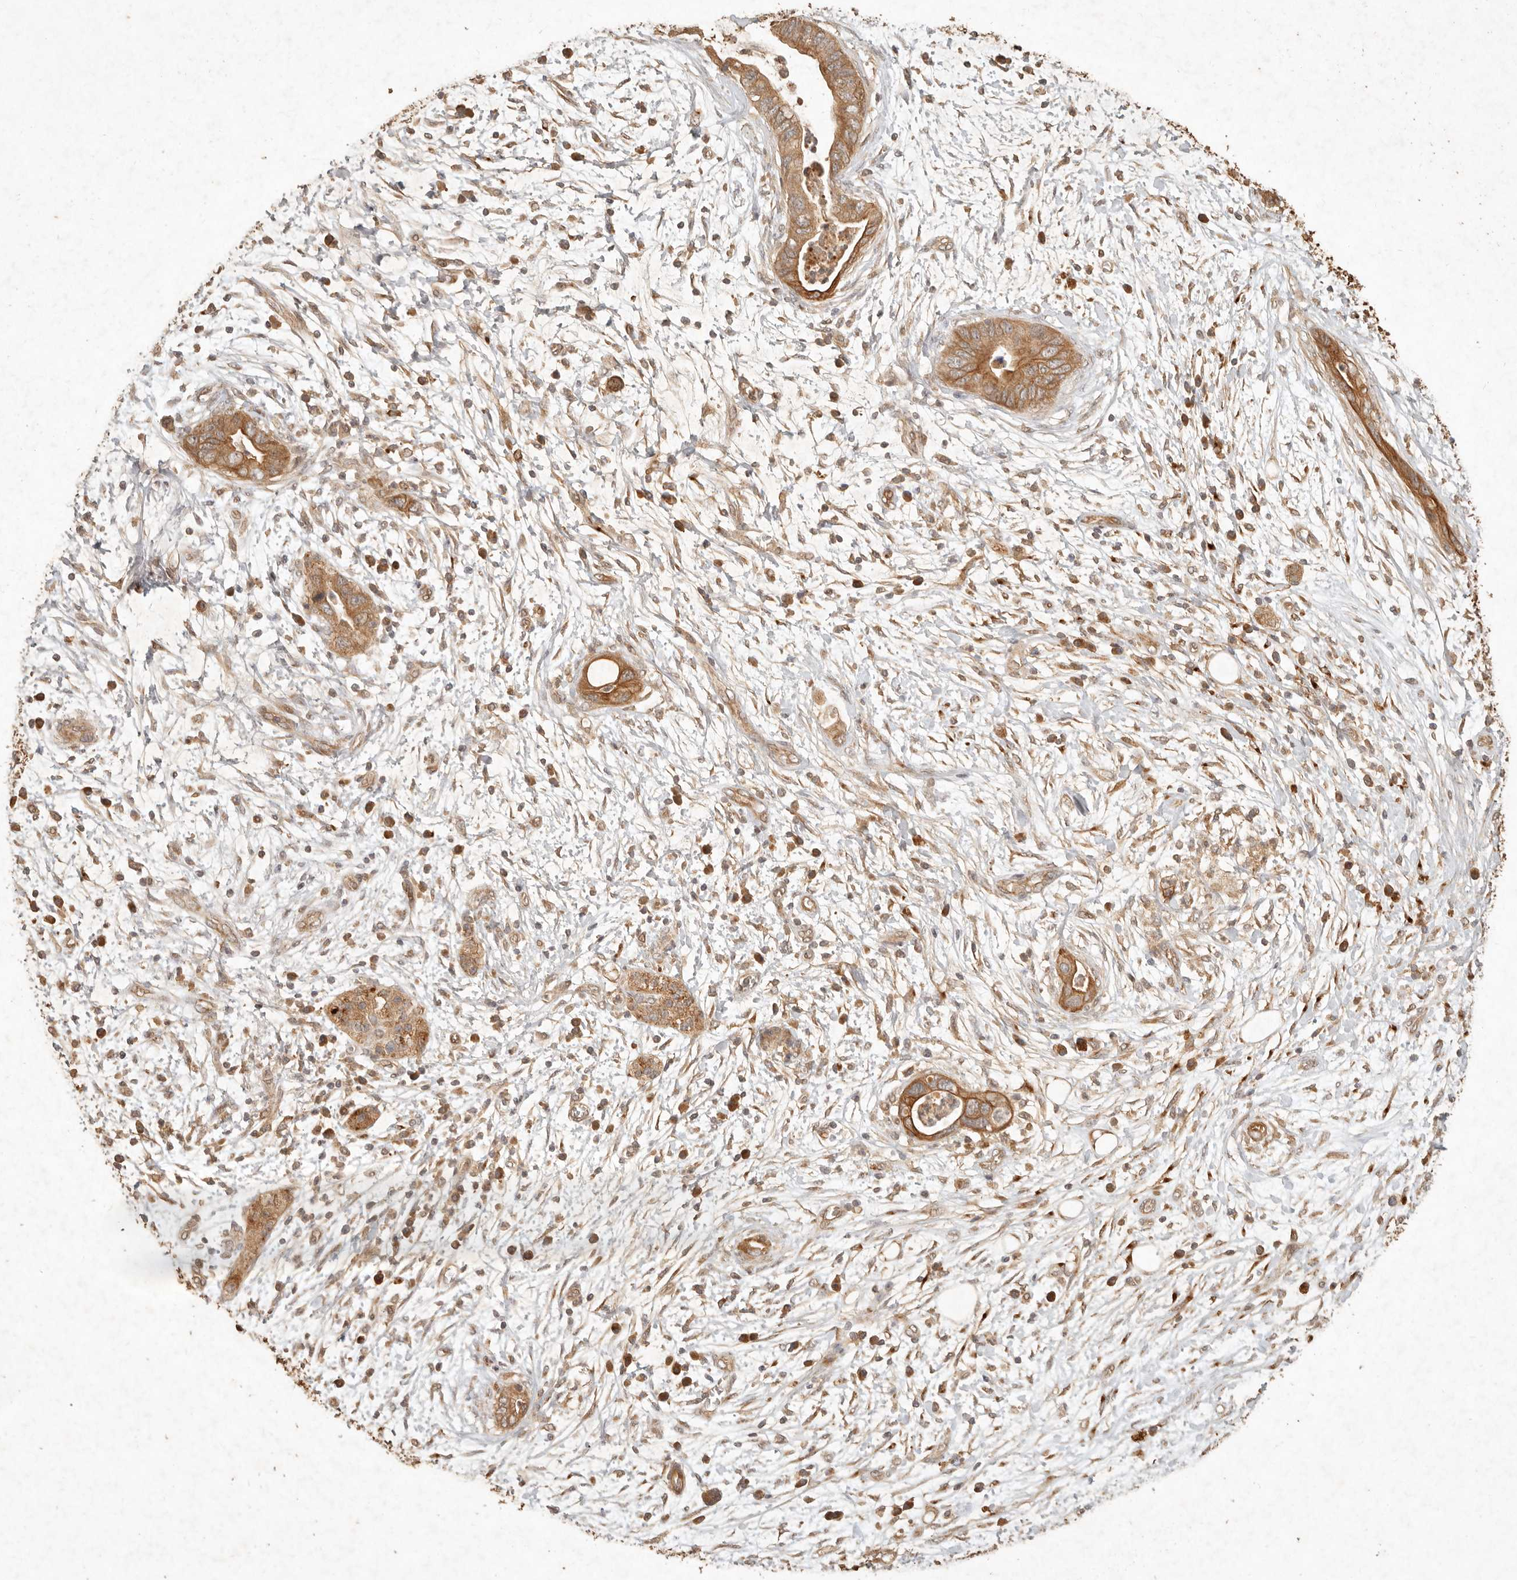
{"staining": {"intensity": "moderate", "quantity": ">75%", "location": "cytoplasmic/membranous"}, "tissue": "pancreatic cancer", "cell_type": "Tumor cells", "image_type": "cancer", "snomed": [{"axis": "morphology", "description": "Adenocarcinoma, NOS"}, {"axis": "topography", "description": "Pancreas"}], "caption": "This photomicrograph shows adenocarcinoma (pancreatic) stained with IHC to label a protein in brown. The cytoplasmic/membranous of tumor cells show moderate positivity for the protein. Nuclei are counter-stained blue.", "gene": "CLEC4C", "patient": {"sex": "male", "age": 75}}